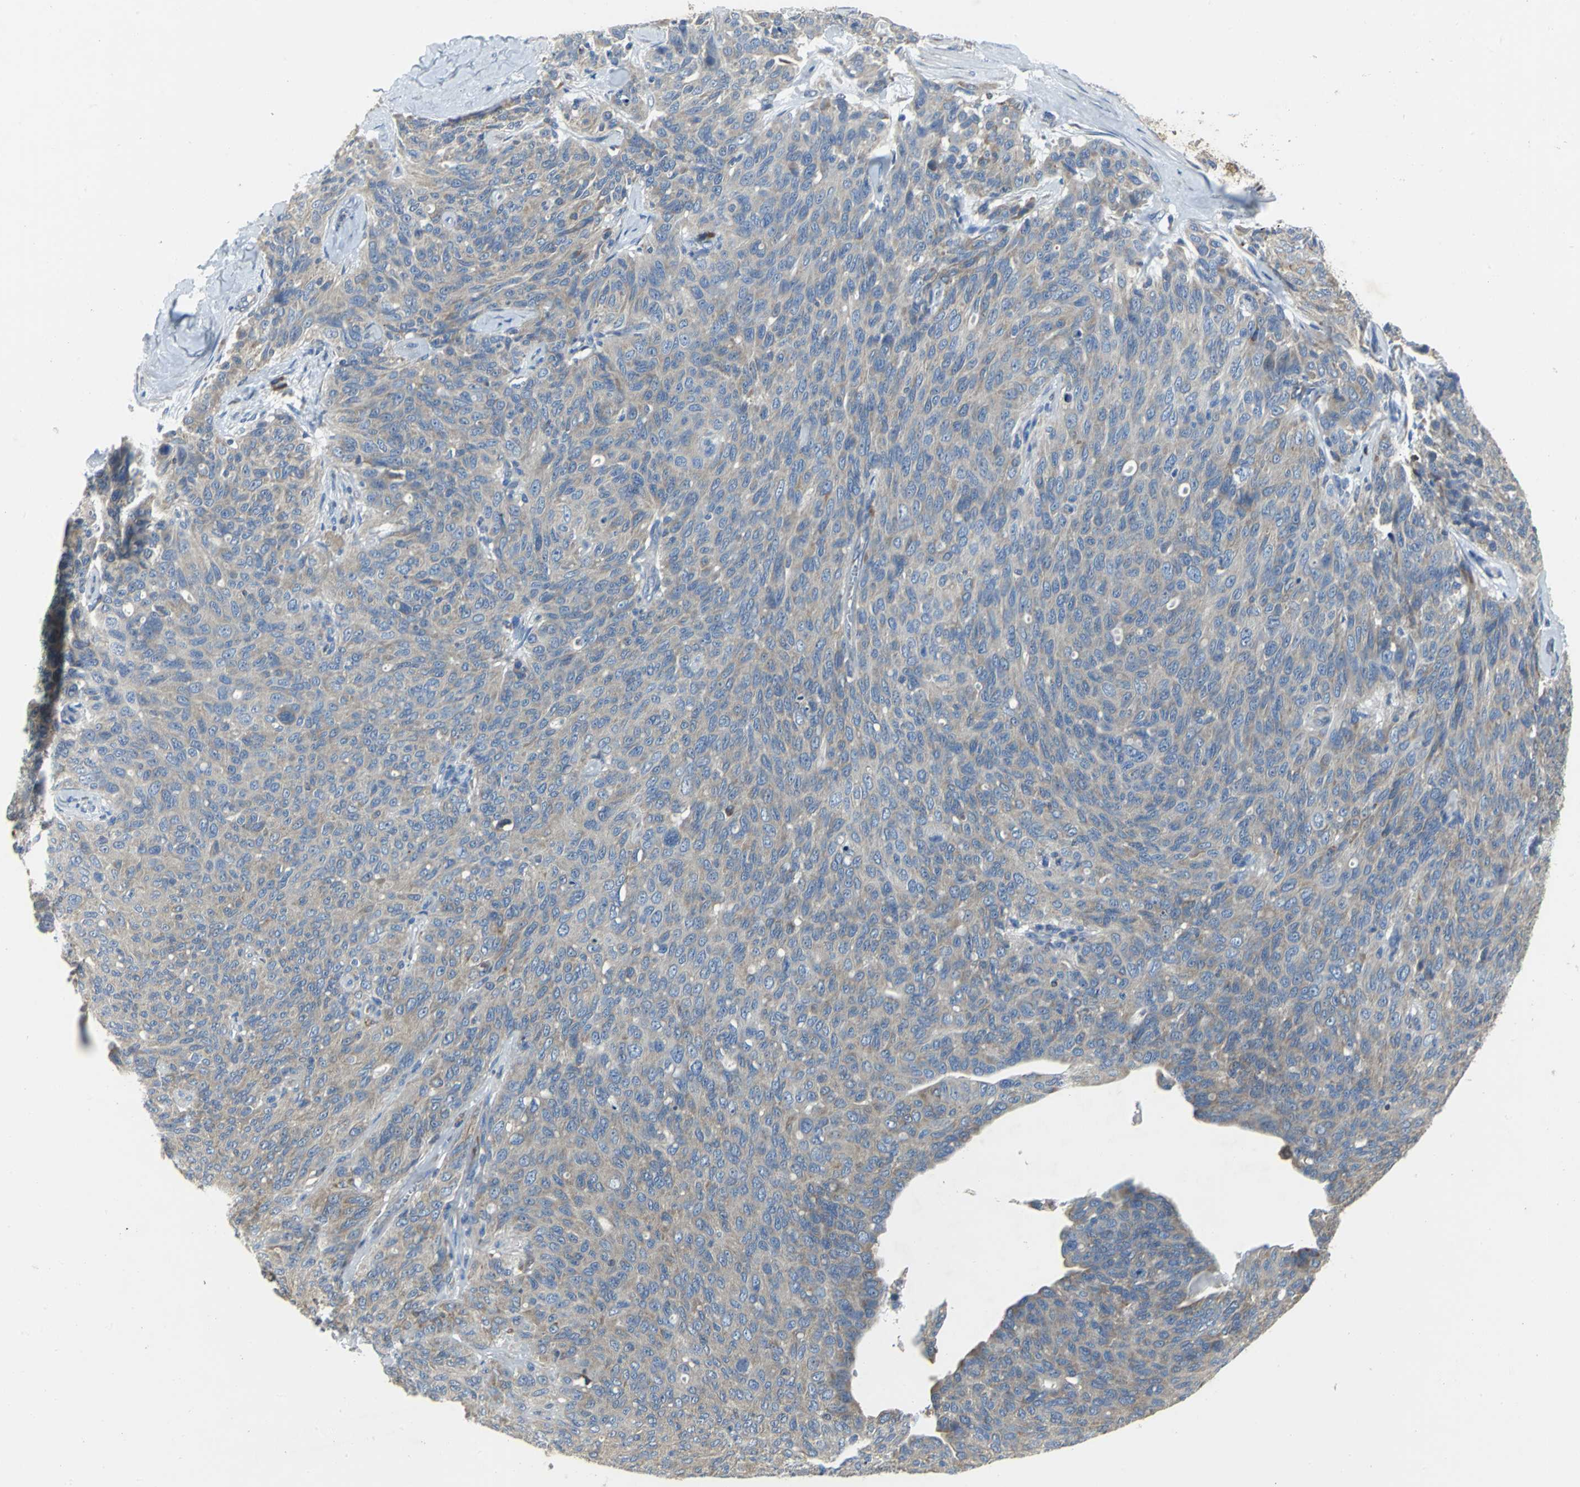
{"staining": {"intensity": "weak", "quantity": ">75%", "location": "cytoplasmic/membranous"}, "tissue": "ovarian cancer", "cell_type": "Tumor cells", "image_type": "cancer", "snomed": [{"axis": "morphology", "description": "Carcinoma, endometroid"}, {"axis": "topography", "description": "Ovary"}], "caption": "Brown immunohistochemical staining in ovarian cancer reveals weak cytoplasmic/membranous staining in about >75% of tumor cells.", "gene": "EIF5A", "patient": {"sex": "female", "age": 60}}